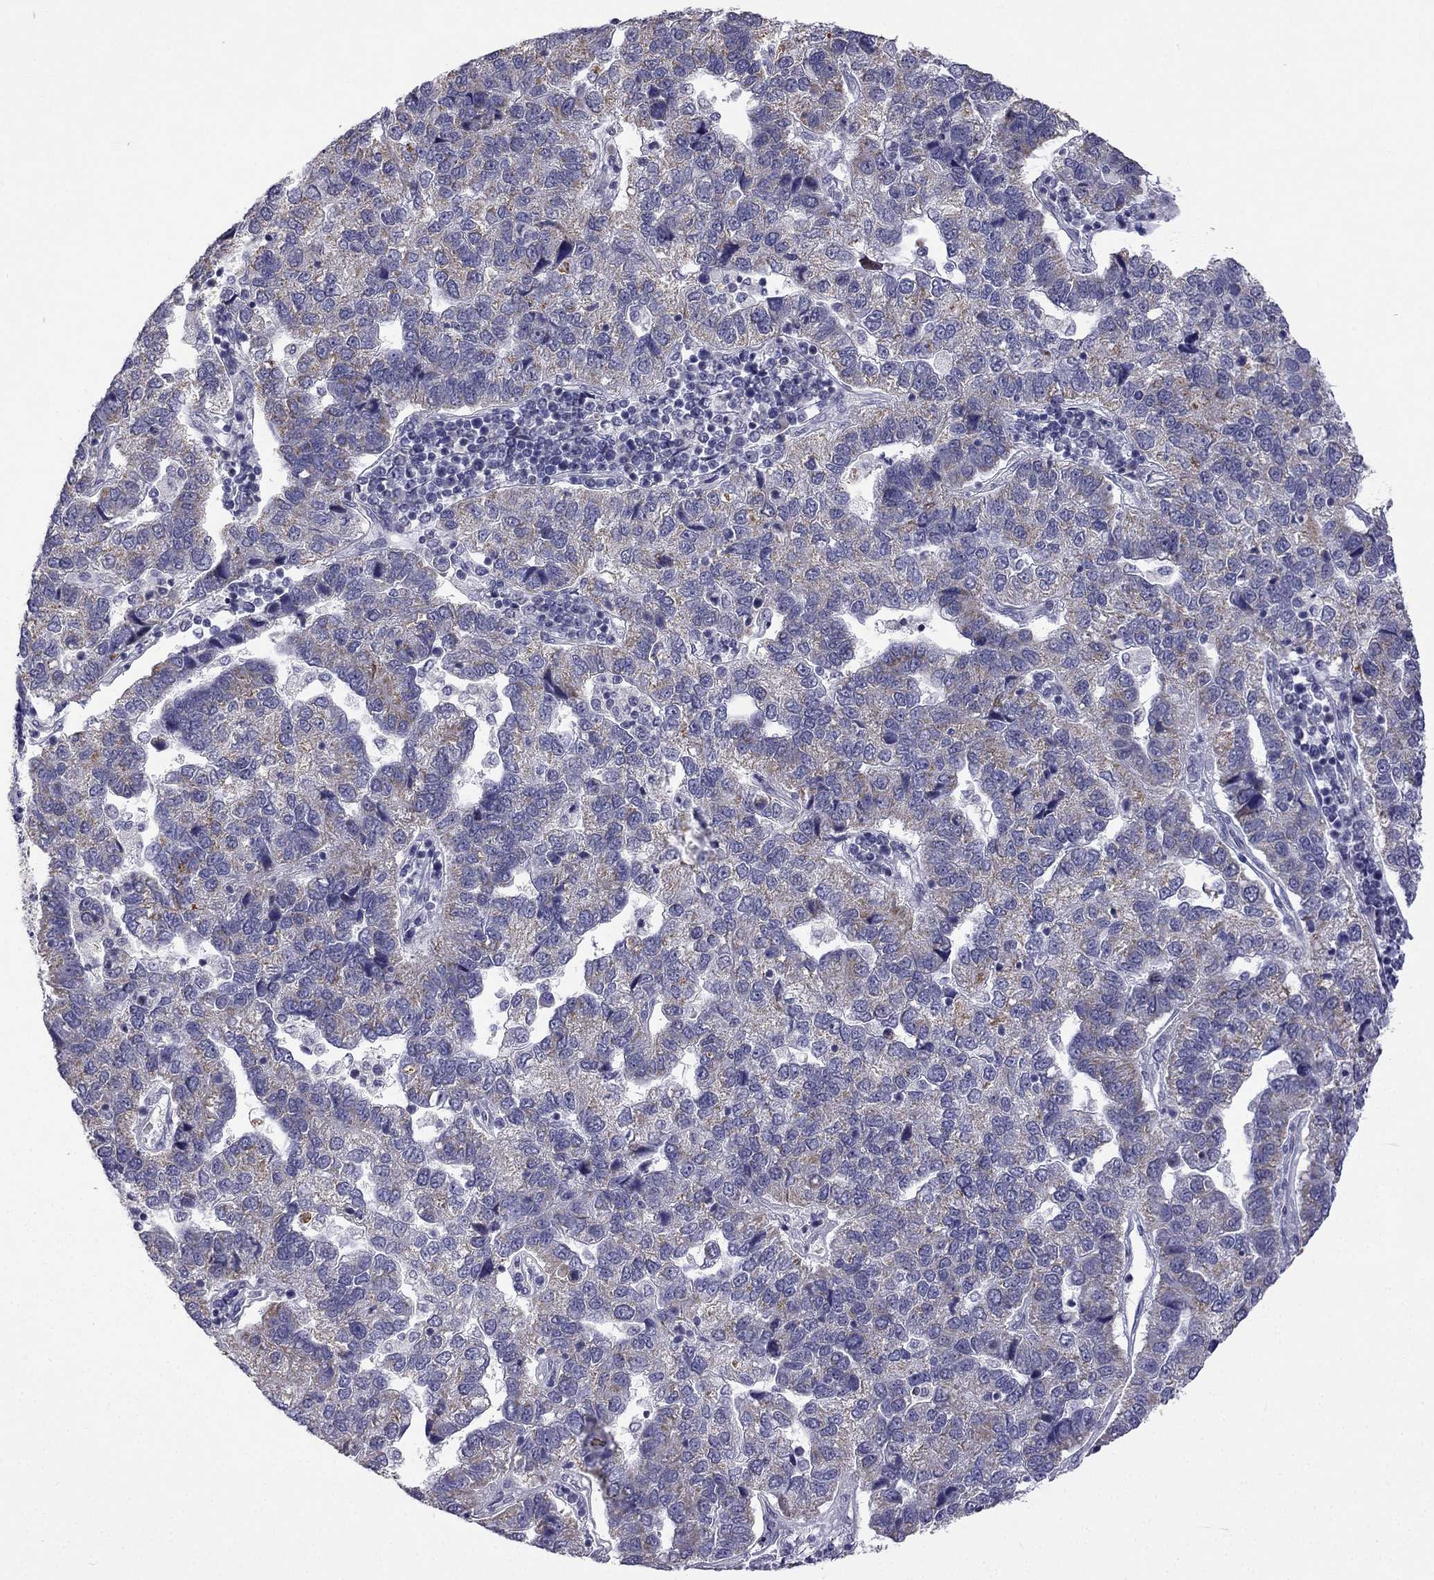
{"staining": {"intensity": "moderate", "quantity": "25%-75%", "location": "cytoplasmic/membranous"}, "tissue": "pancreatic cancer", "cell_type": "Tumor cells", "image_type": "cancer", "snomed": [{"axis": "morphology", "description": "Adenocarcinoma, NOS"}, {"axis": "topography", "description": "Pancreas"}], "caption": "A photomicrograph showing moderate cytoplasmic/membranous staining in about 25%-75% of tumor cells in adenocarcinoma (pancreatic), as visualized by brown immunohistochemical staining.", "gene": "C5orf49", "patient": {"sex": "female", "age": 61}}